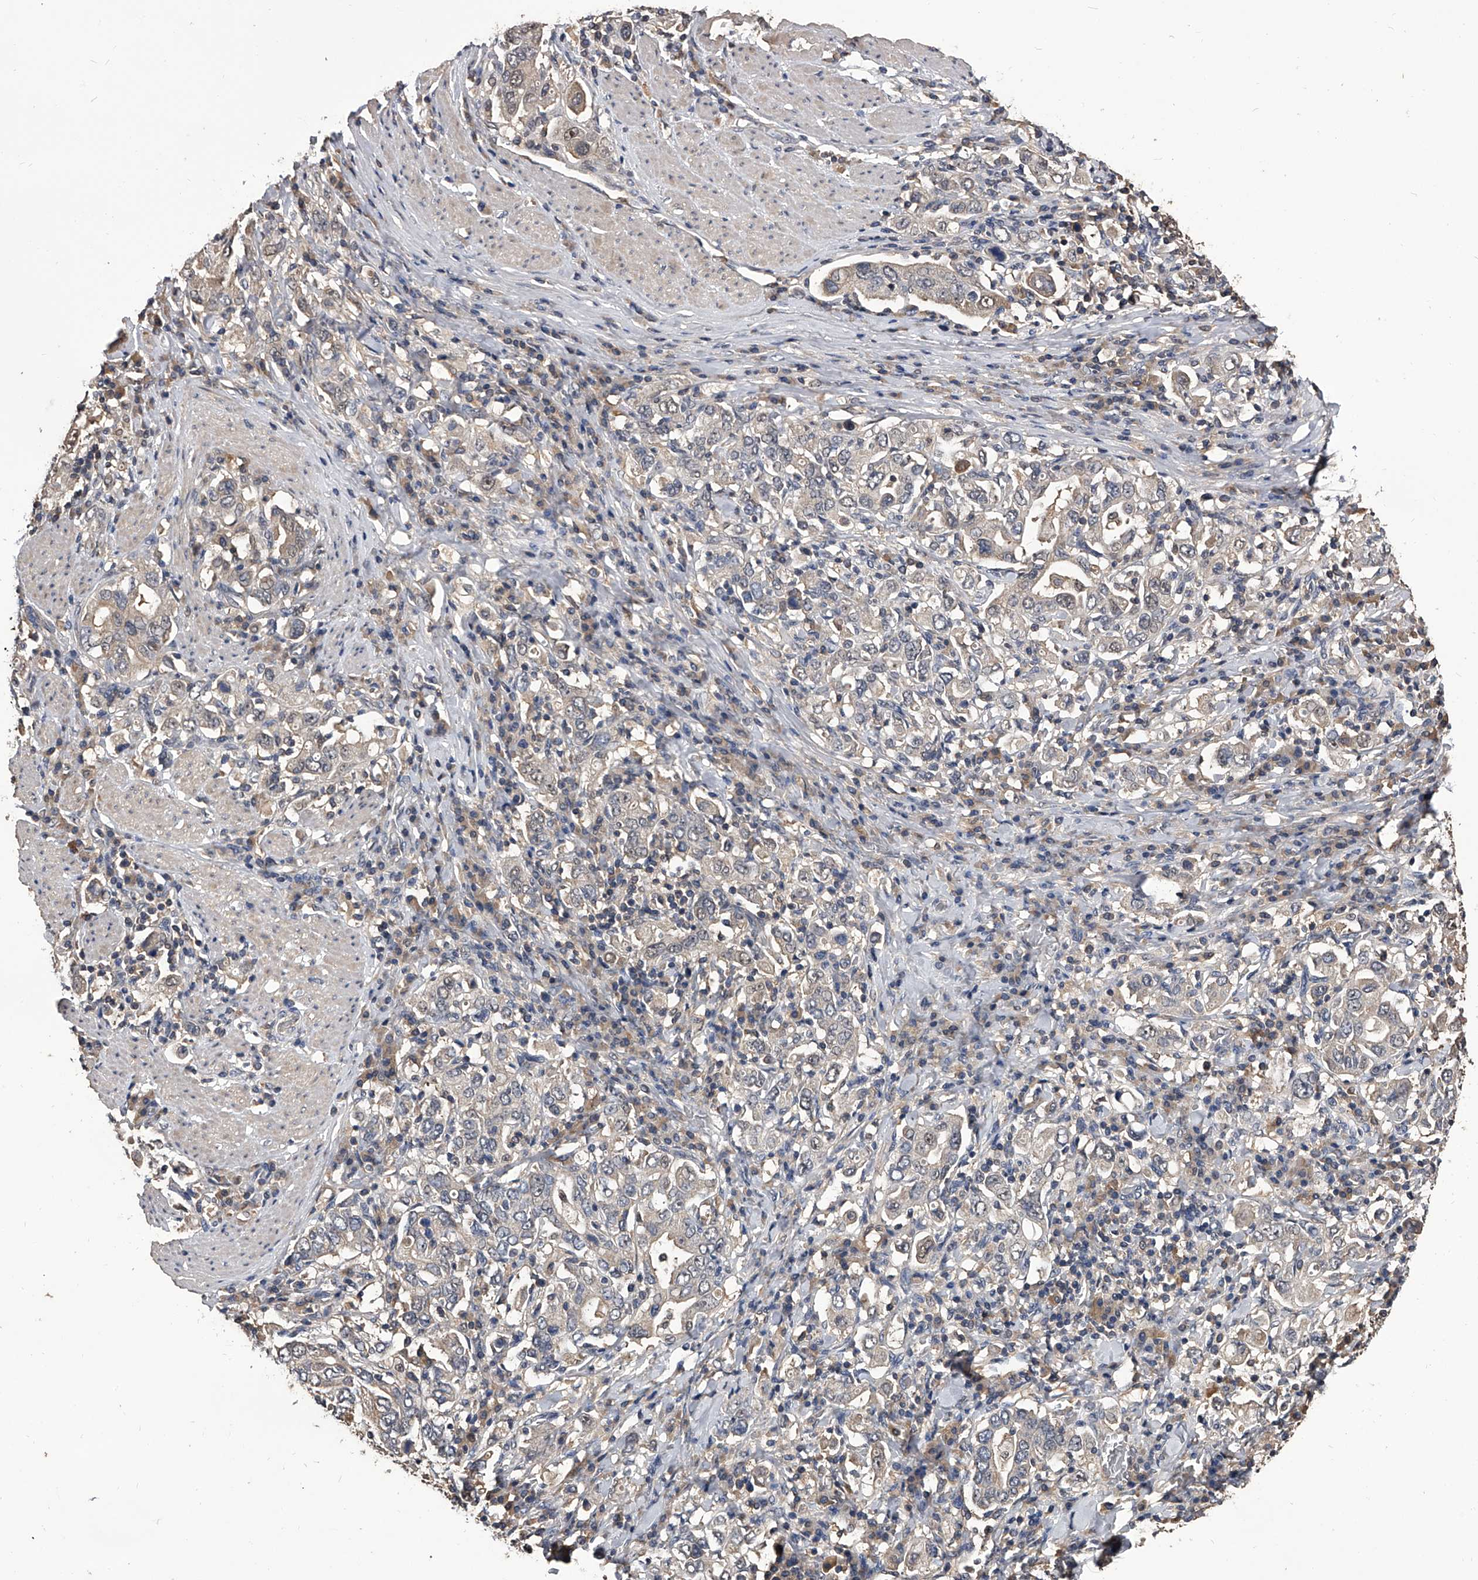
{"staining": {"intensity": "negative", "quantity": "none", "location": "none"}, "tissue": "stomach cancer", "cell_type": "Tumor cells", "image_type": "cancer", "snomed": [{"axis": "morphology", "description": "Adenocarcinoma, NOS"}, {"axis": "topography", "description": "Stomach, upper"}], "caption": "Adenocarcinoma (stomach) was stained to show a protein in brown. There is no significant staining in tumor cells.", "gene": "EFCAB7", "patient": {"sex": "male", "age": 62}}